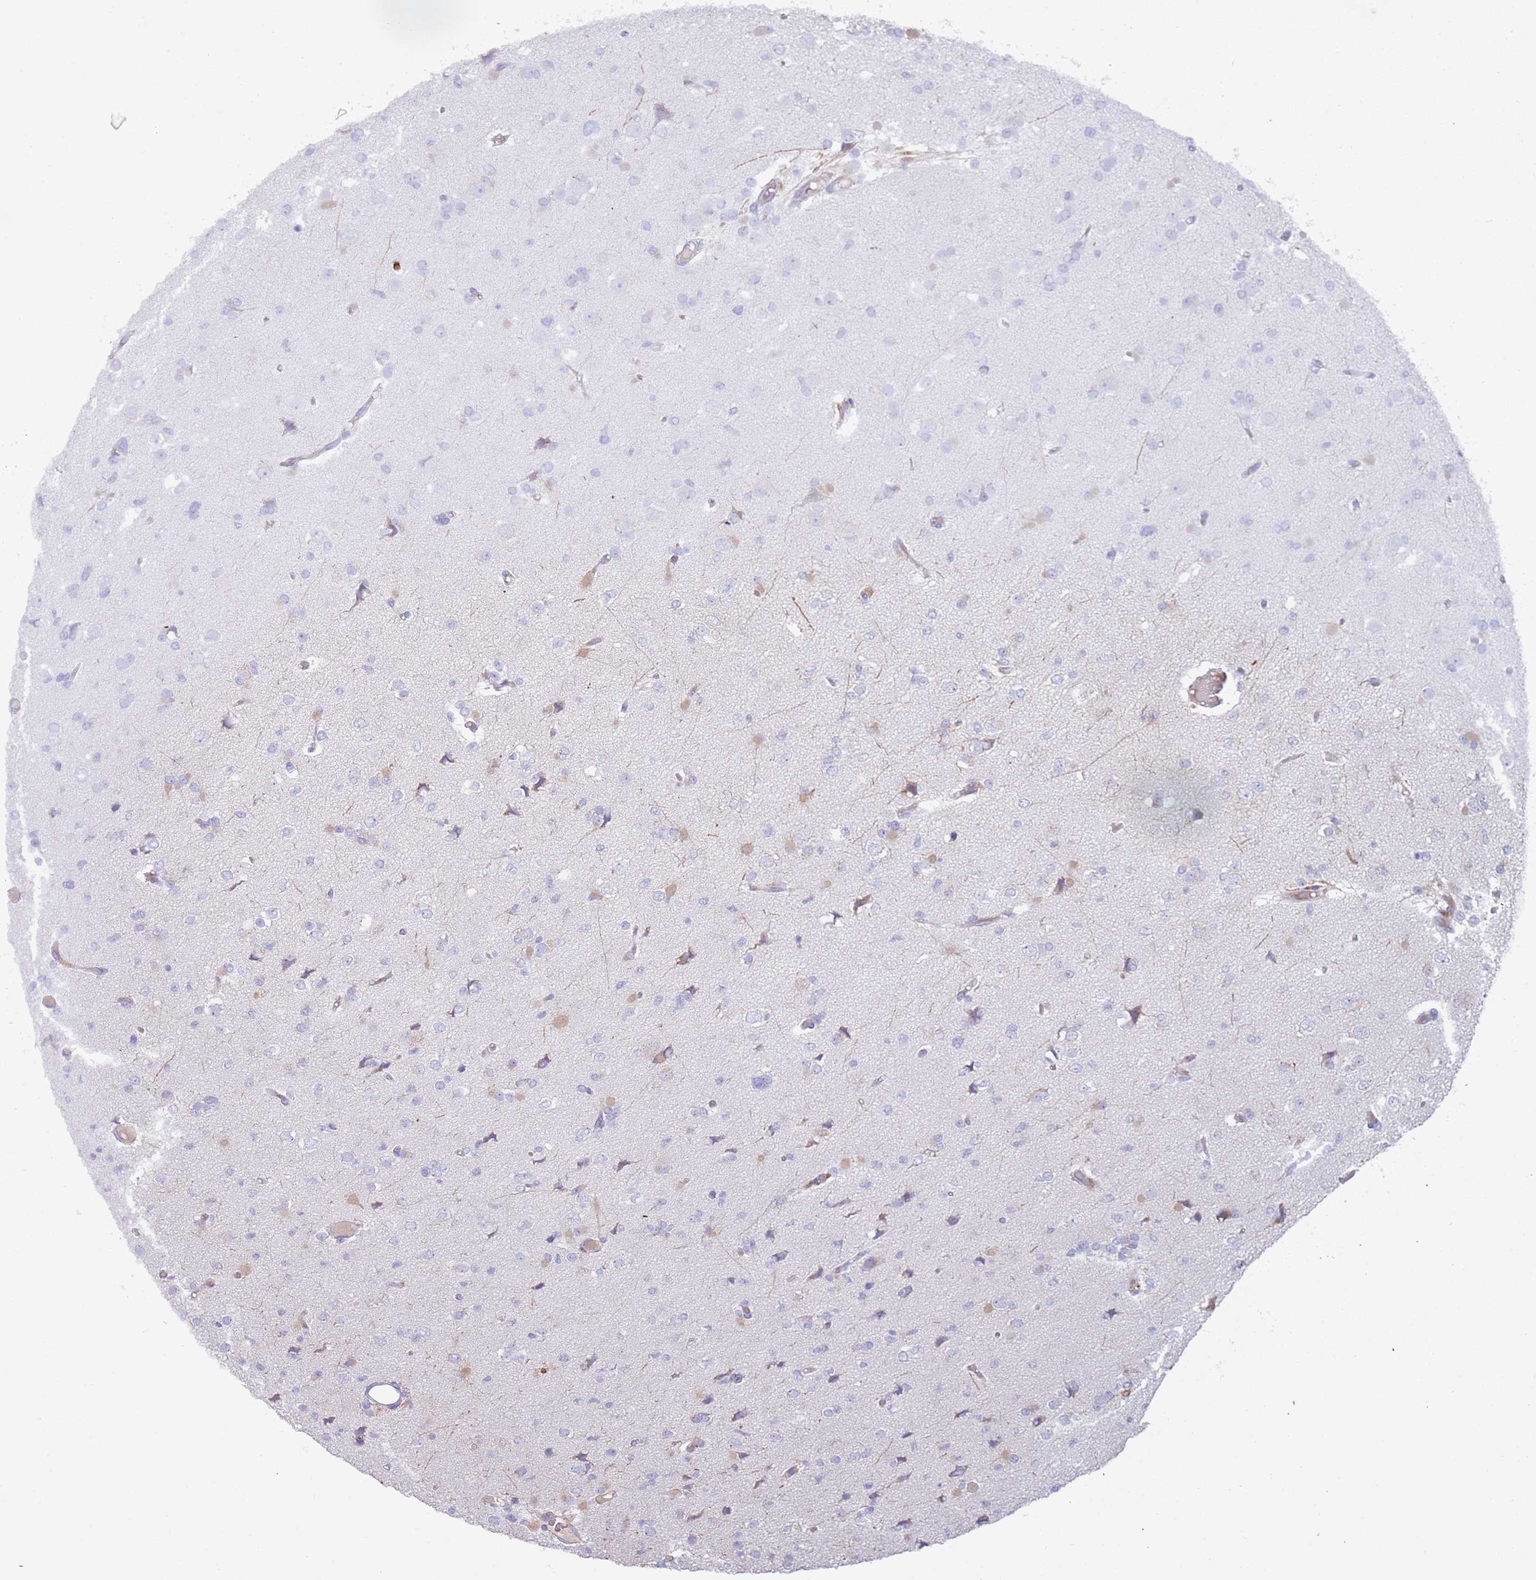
{"staining": {"intensity": "weak", "quantity": "<25%", "location": "cytoplasmic/membranous"}, "tissue": "glioma", "cell_type": "Tumor cells", "image_type": "cancer", "snomed": [{"axis": "morphology", "description": "Glioma, malignant, Low grade"}, {"axis": "topography", "description": "Brain"}], "caption": "Protein analysis of glioma shows no significant expression in tumor cells.", "gene": "TMEM251", "patient": {"sex": "female", "age": 22}}